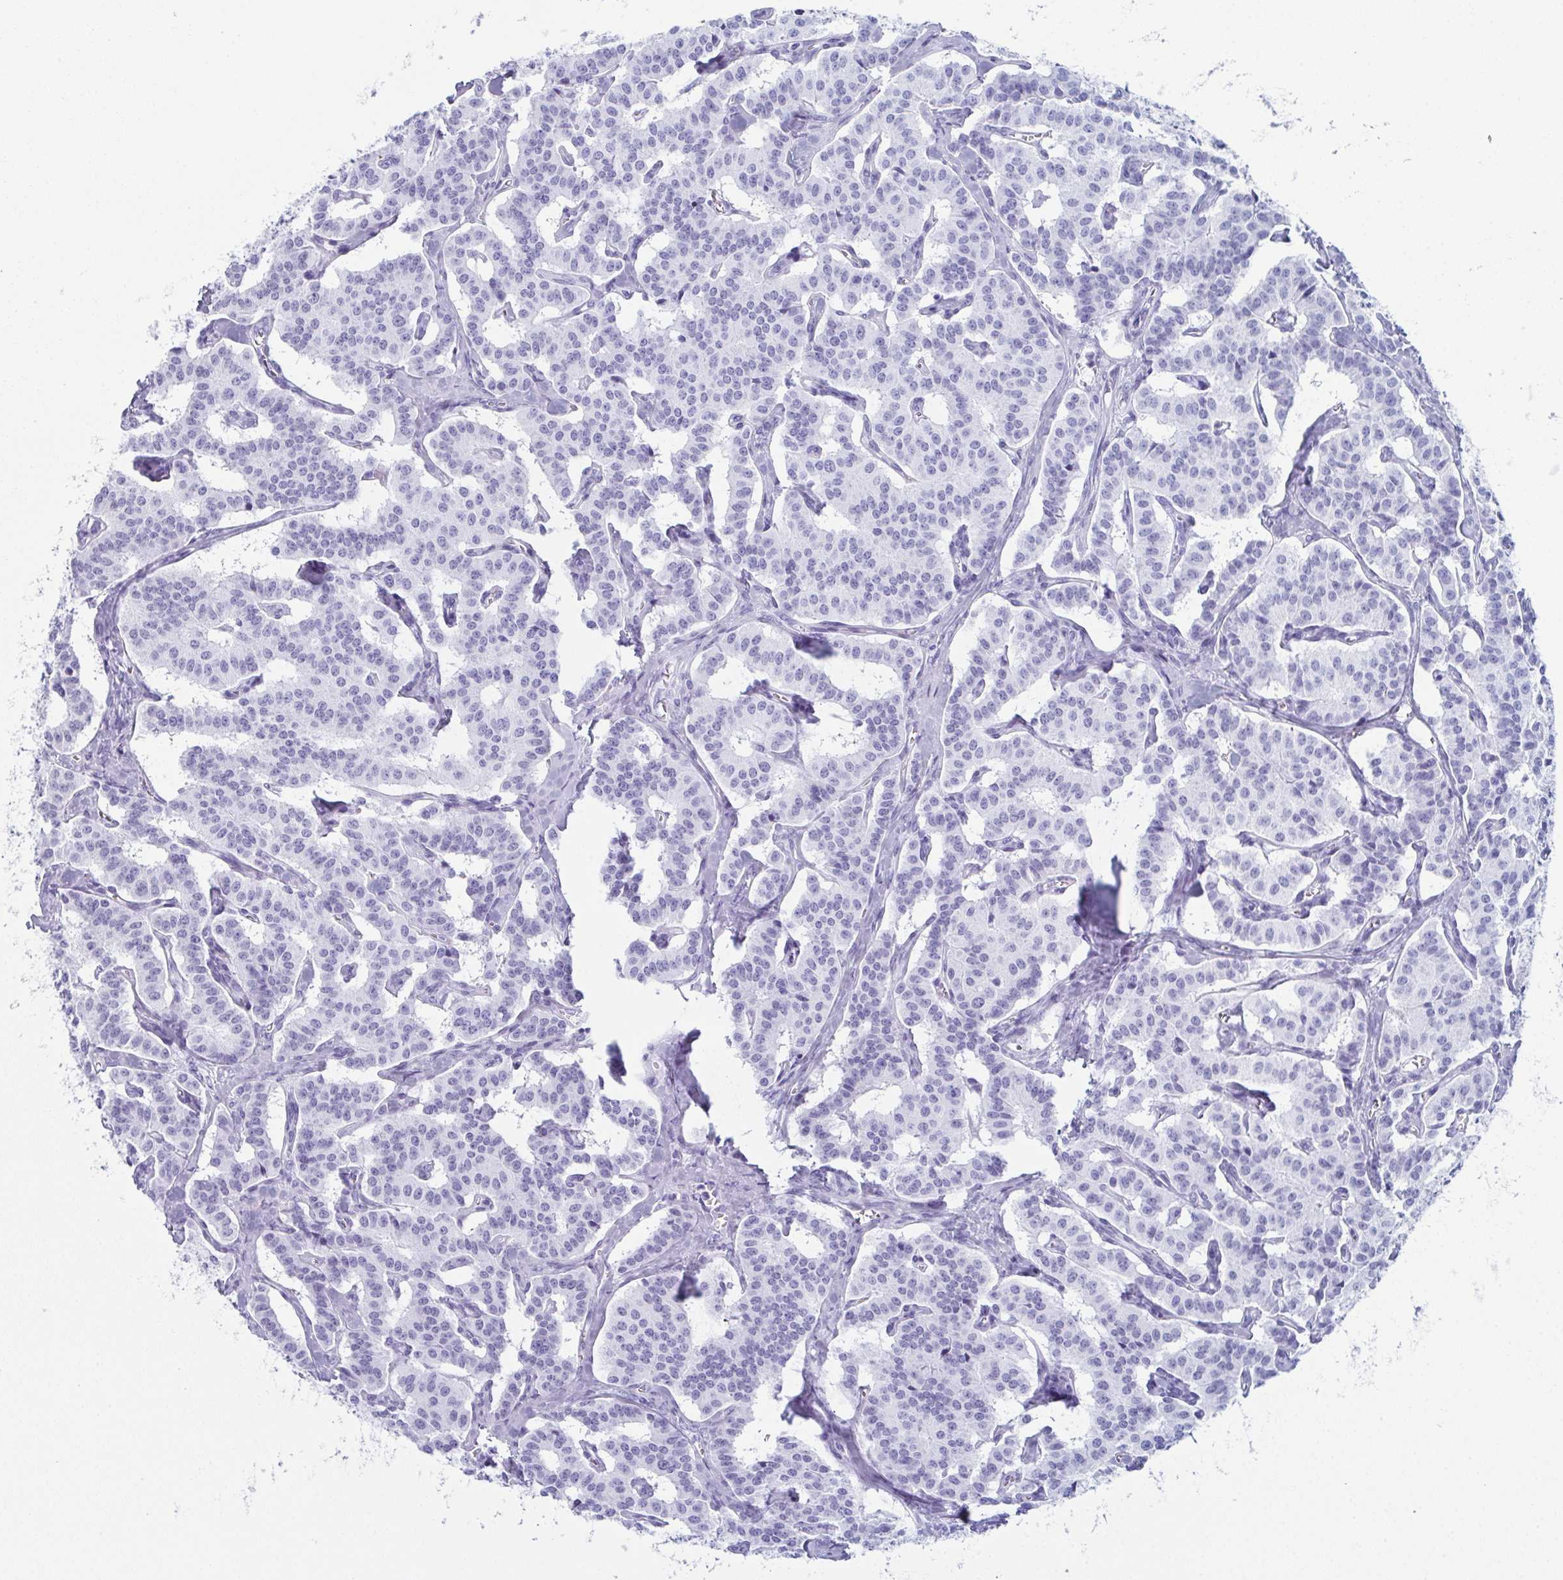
{"staining": {"intensity": "negative", "quantity": "none", "location": "none"}, "tissue": "carcinoid", "cell_type": "Tumor cells", "image_type": "cancer", "snomed": [{"axis": "morphology", "description": "Carcinoid, malignant, NOS"}, {"axis": "topography", "description": "Lung"}], "caption": "Tumor cells show no significant positivity in carcinoid.", "gene": "ENKUR", "patient": {"sex": "female", "age": 46}}